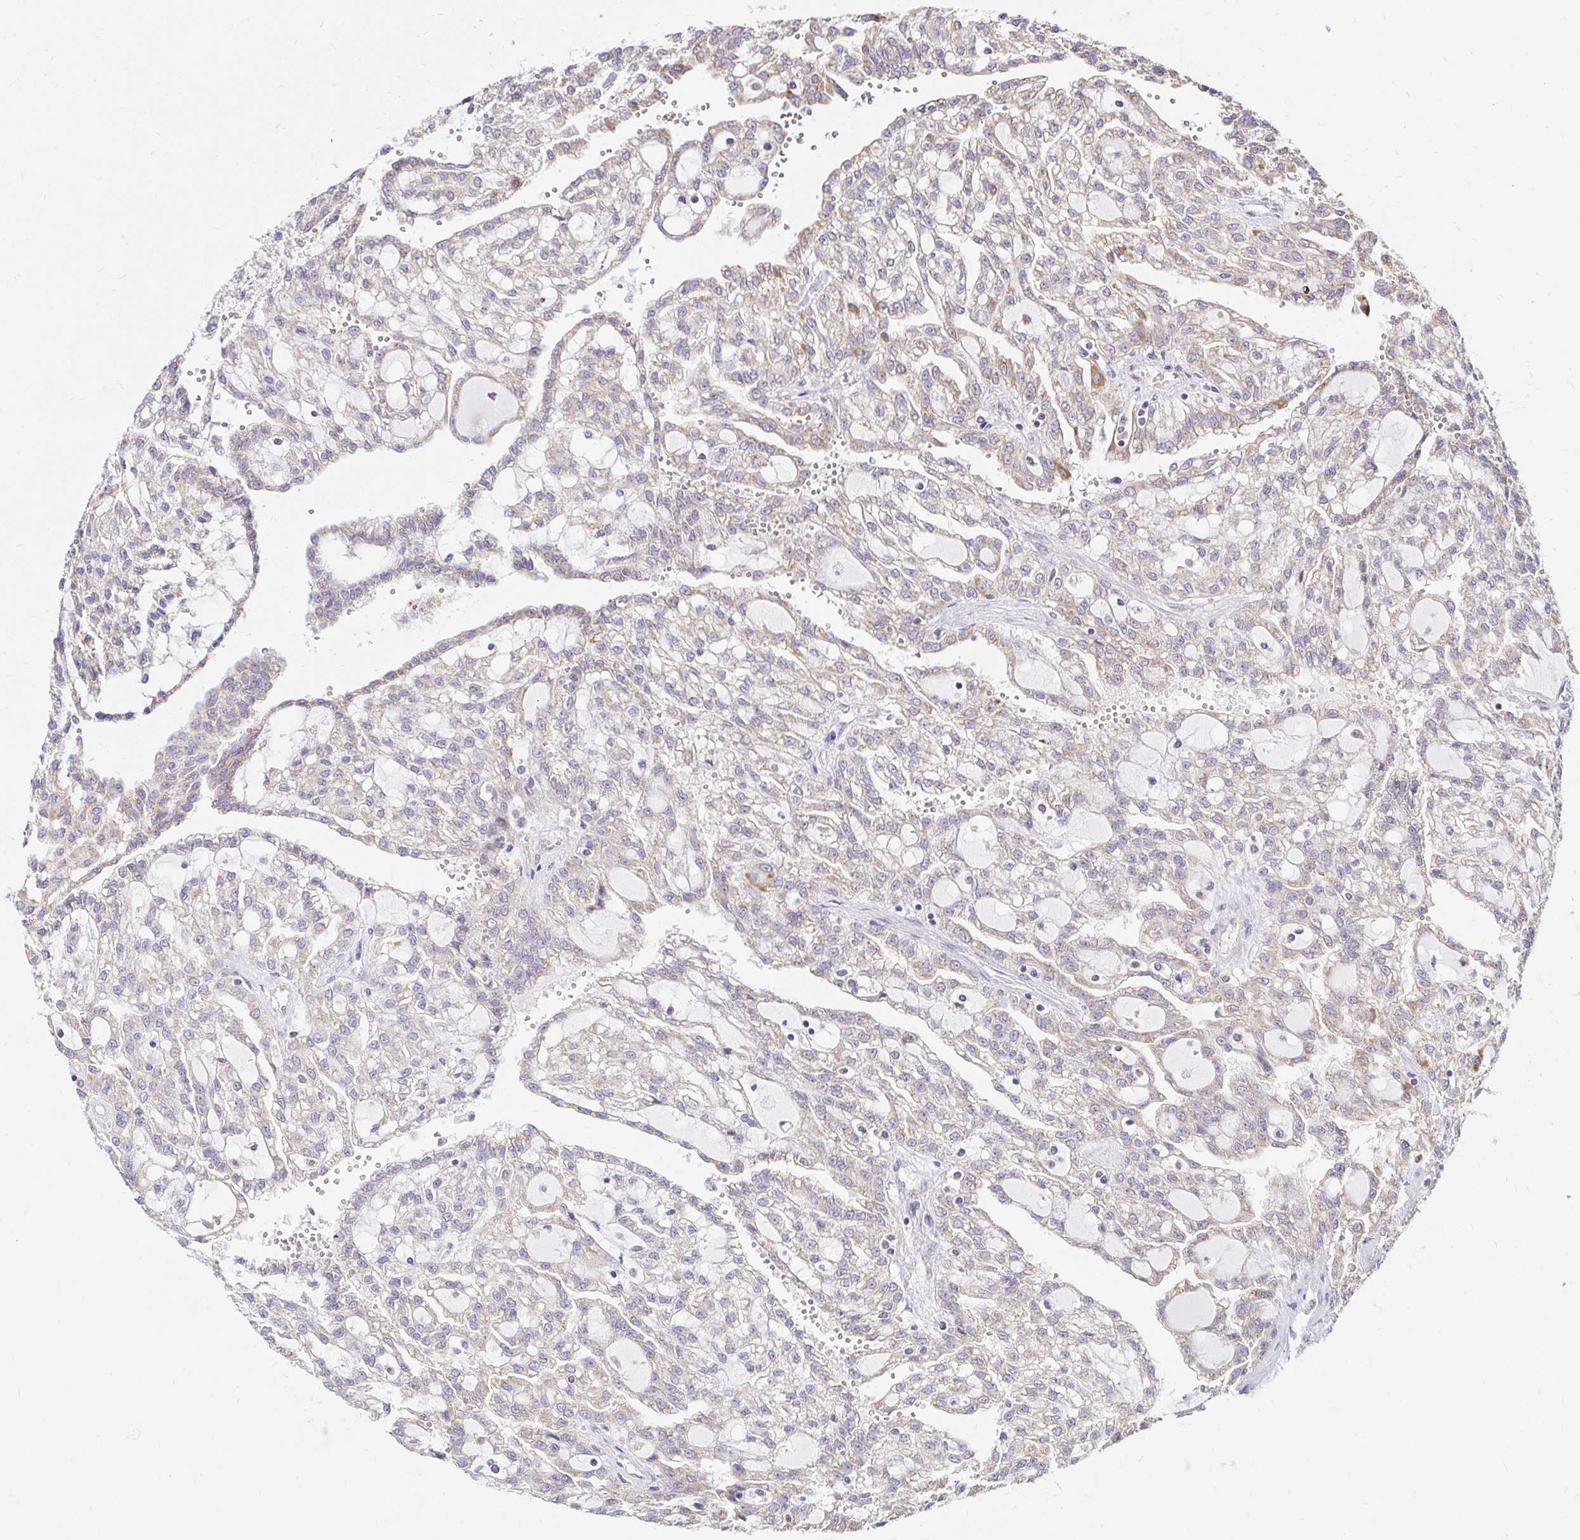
{"staining": {"intensity": "moderate", "quantity": "<25%", "location": "cytoplasmic/membranous"}, "tissue": "renal cancer", "cell_type": "Tumor cells", "image_type": "cancer", "snomed": [{"axis": "morphology", "description": "Adenocarcinoma, NOS"}, {"axis": "topography", "description": "Kidney"}], "caption": "Protein staining displays moderate cytoplasmic/membranous staining in about <25% of tumor cells in renal cancer. (Brightfield microscopy of DAB IHC at high magnification).", "gene": "TIMM50", "patient": {"sex": "male", "age": 63}}